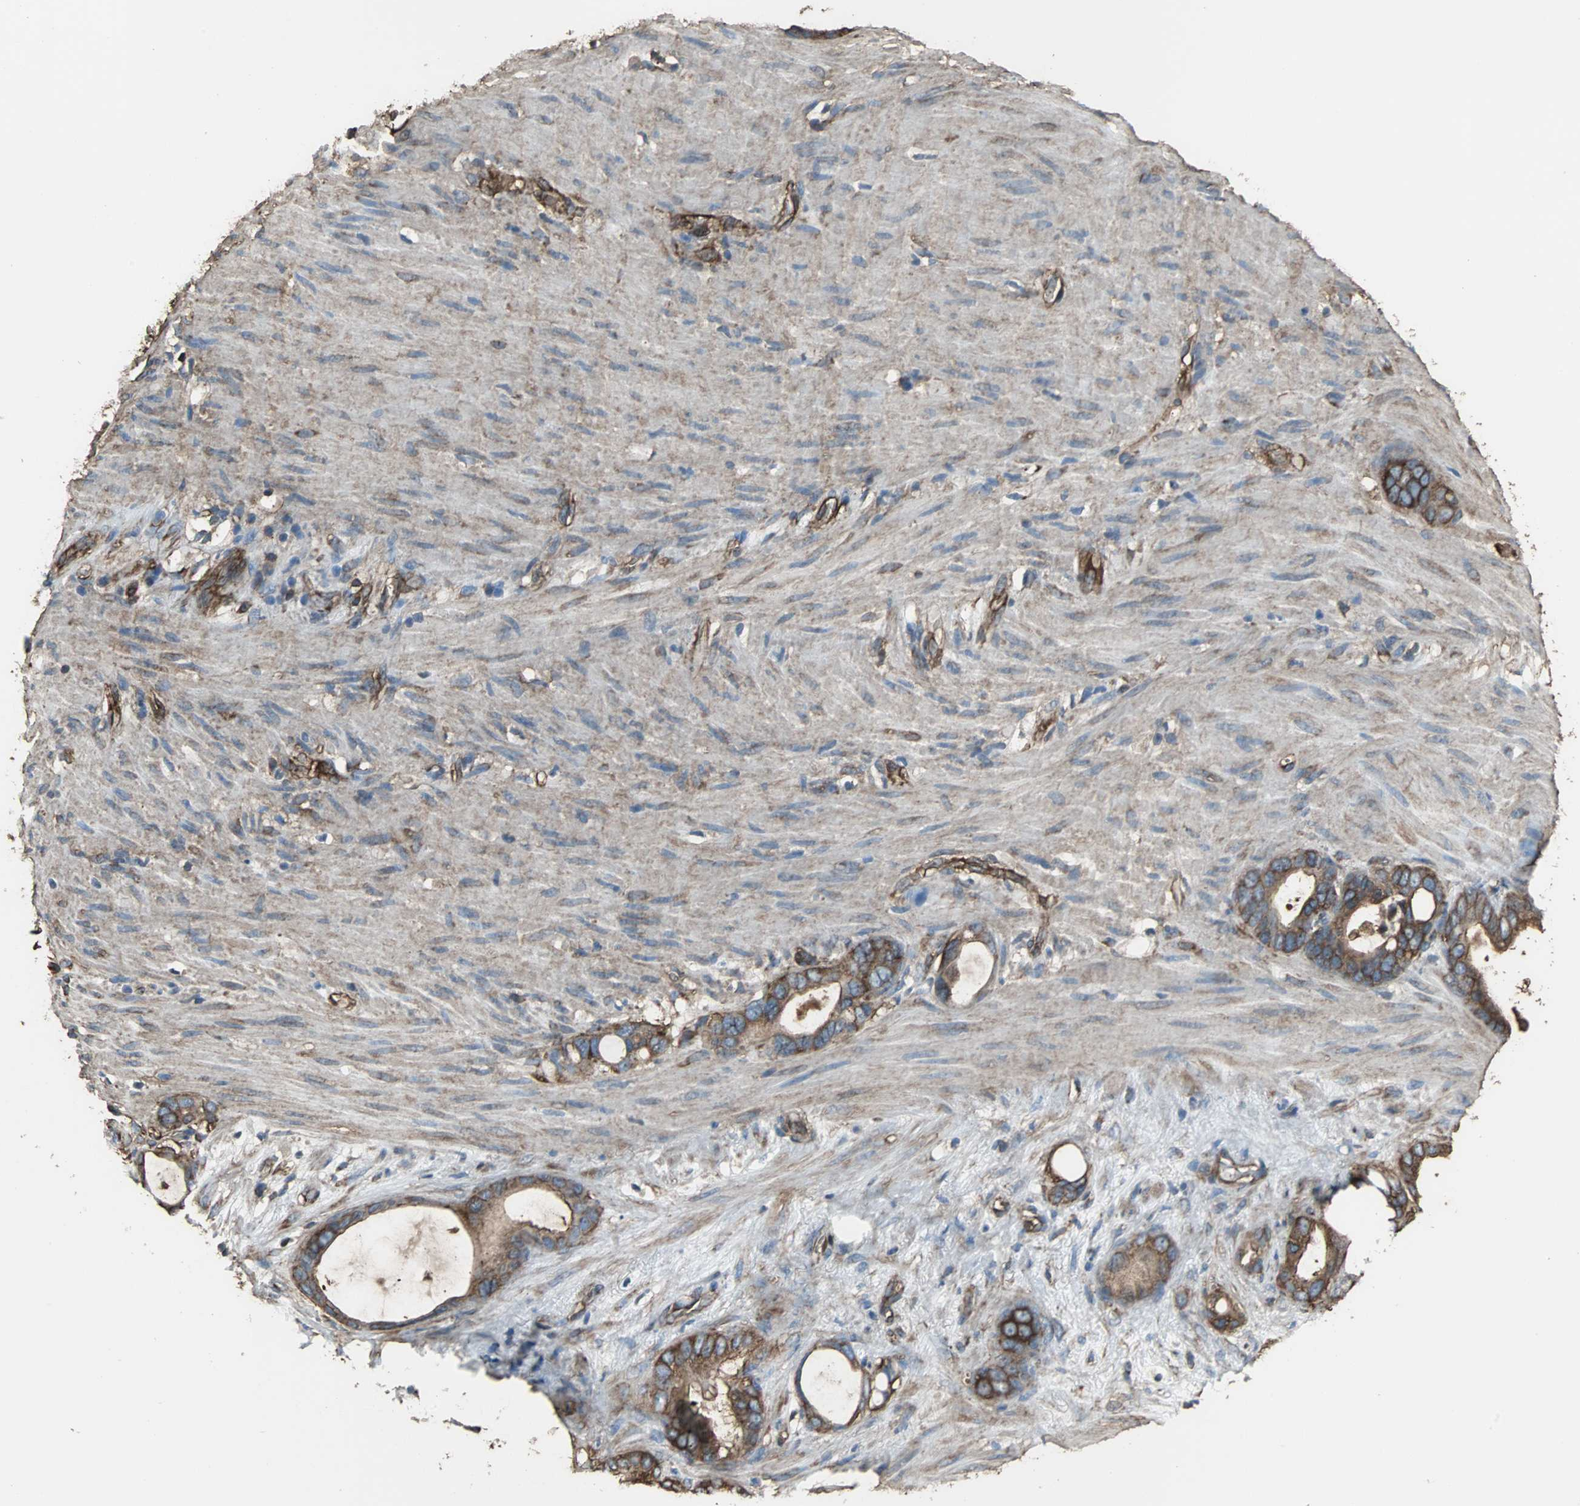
{"staining": {"intensity": "strong", "quantity": ">75%", "location": "cytoplasmic/membranous"}, "tissue": "stomach cancer", "cell_type": "Tumor cells", "image_type": "cancer", "snomed": [{"axis": "morphology", "description": "Adenocarcinoma, NOS"}, {"axis": "topography", "description": "Stomach"}], "caption": "Stomach cancer stained with immunohistochemistry reveals strong cytoplasmic/membranous expression in approximately >75% of tumor cells. Ihc stains the protein of interest in brown and the nuclei are stained blue.", "gene": "ACTN1", "patient": {"sex": "female", "age": 75}}